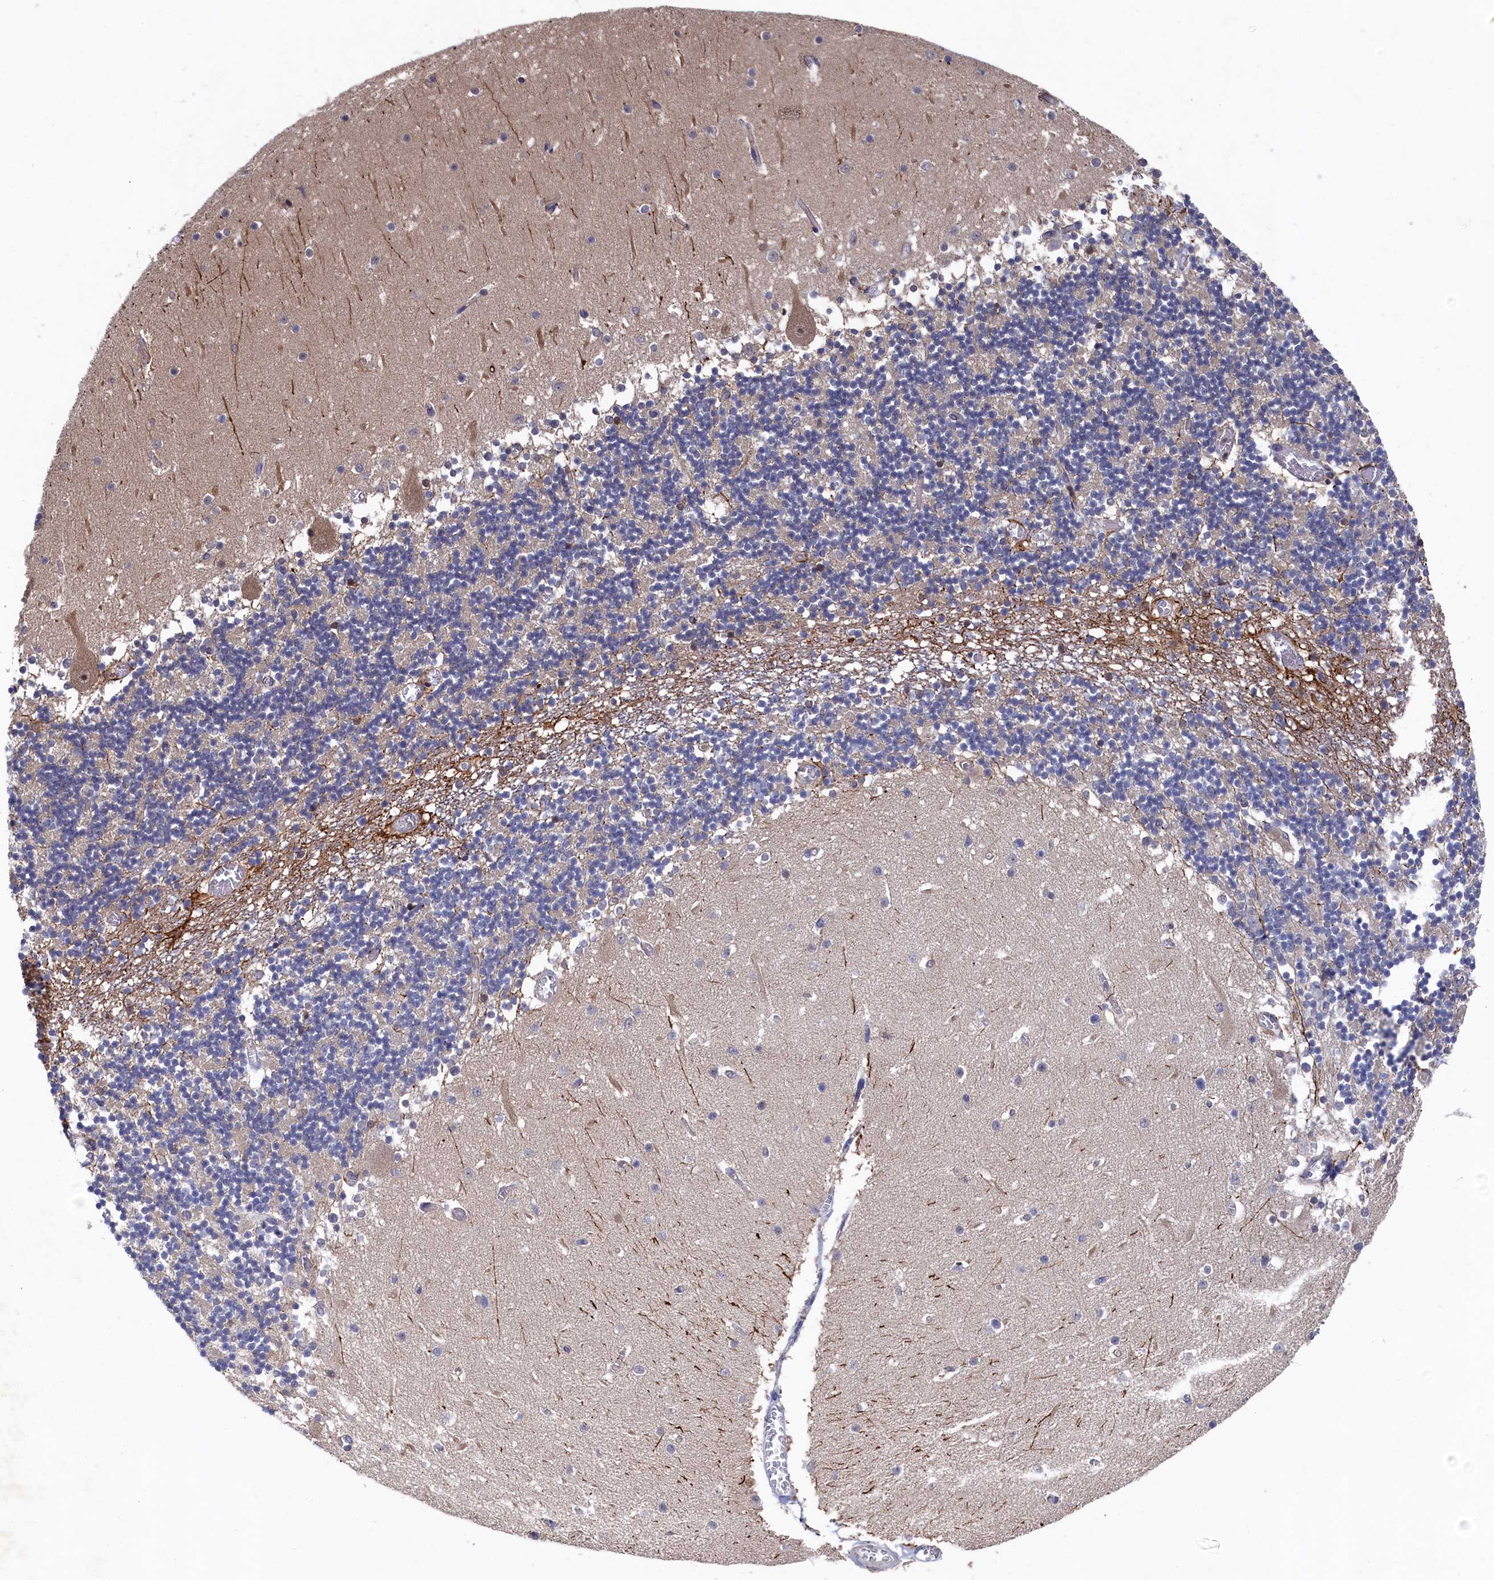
{"staining": {"intensity": "weak", "quantity": "<25%", "location": "cytoplasmic/membranous"}, "tissue": "cerebellum", "cell_type": "Cells in granular layer", "image_type": "normal", "snomed": [{"axis": "morphology", "description": "Normal tissue, NOS"}, {"axis": "topography", "description": "Cerebellum"}], "caption": "Histopathology image shows no significant protein positivity in cells in granular layer of normal cerebellum. (Stains: DAB (3,3'-diaminobenzidine) immunohistochemistry (IHC) with hematoxylin counter stain, Microscopy: brightfield microscopy at high magnification).", "gene": "RNH1", "patient": {"sex": "female", "age": 28}}